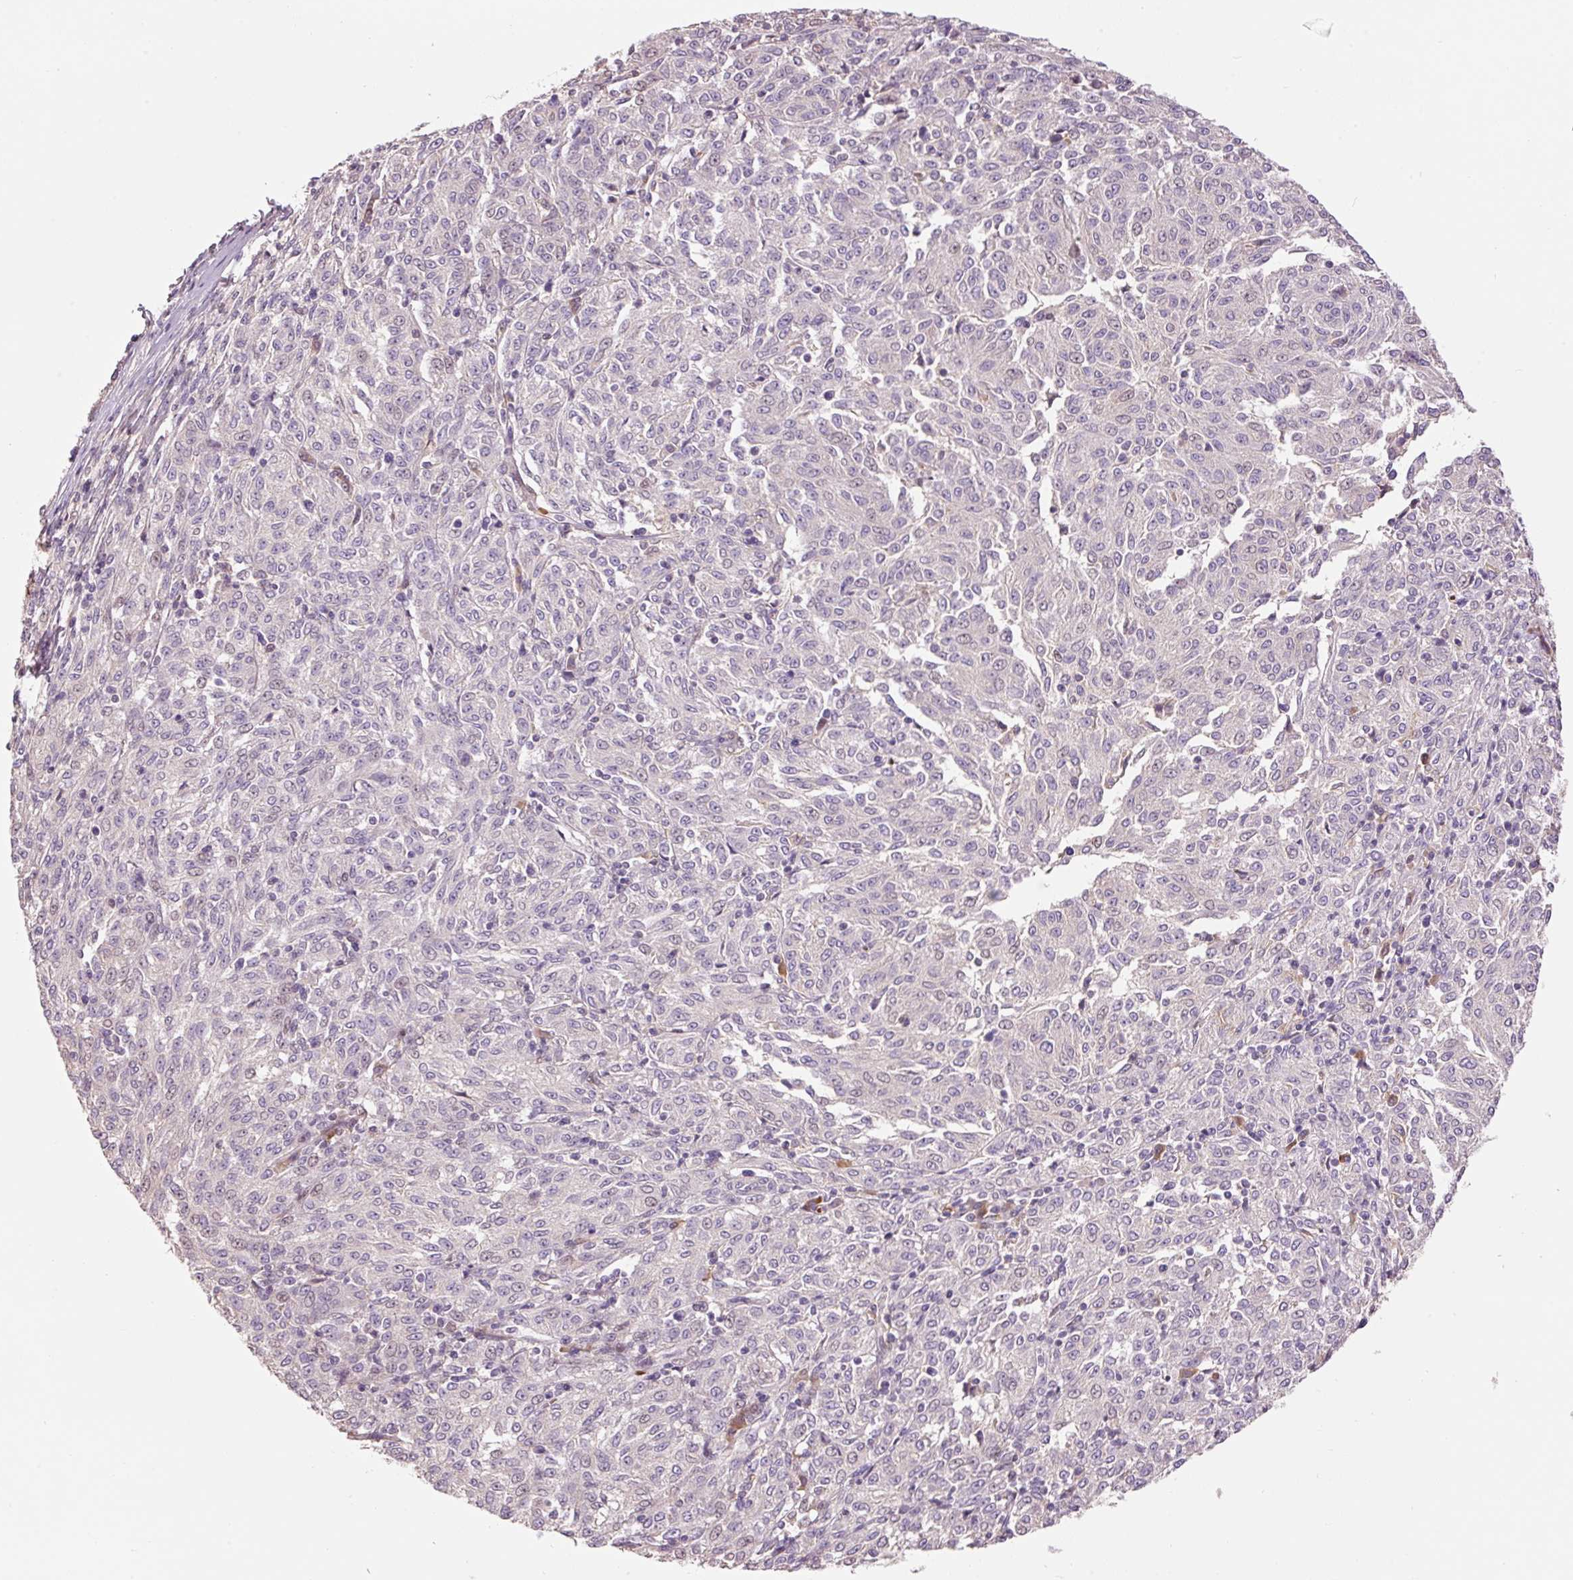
{"staining": {"intensity": "weak", "quantity": "25%-75%", "location": "nuclear"}, "tissue": "melanoma", "cell_type": "Tumor cells", "image_type": "cancer", "snomed": [{"axis": "morphology", "description": "Malignant melanoma, NOS"}, {"axis": "topography", "description": "Skin"}], "caption": "Protein expression analysis of melanoma demonstrates weak nuclear expression in about 25%-75% of tumor cells.", "gene": "CMTM8", "patient": {"sex": "female", "age": 72}}